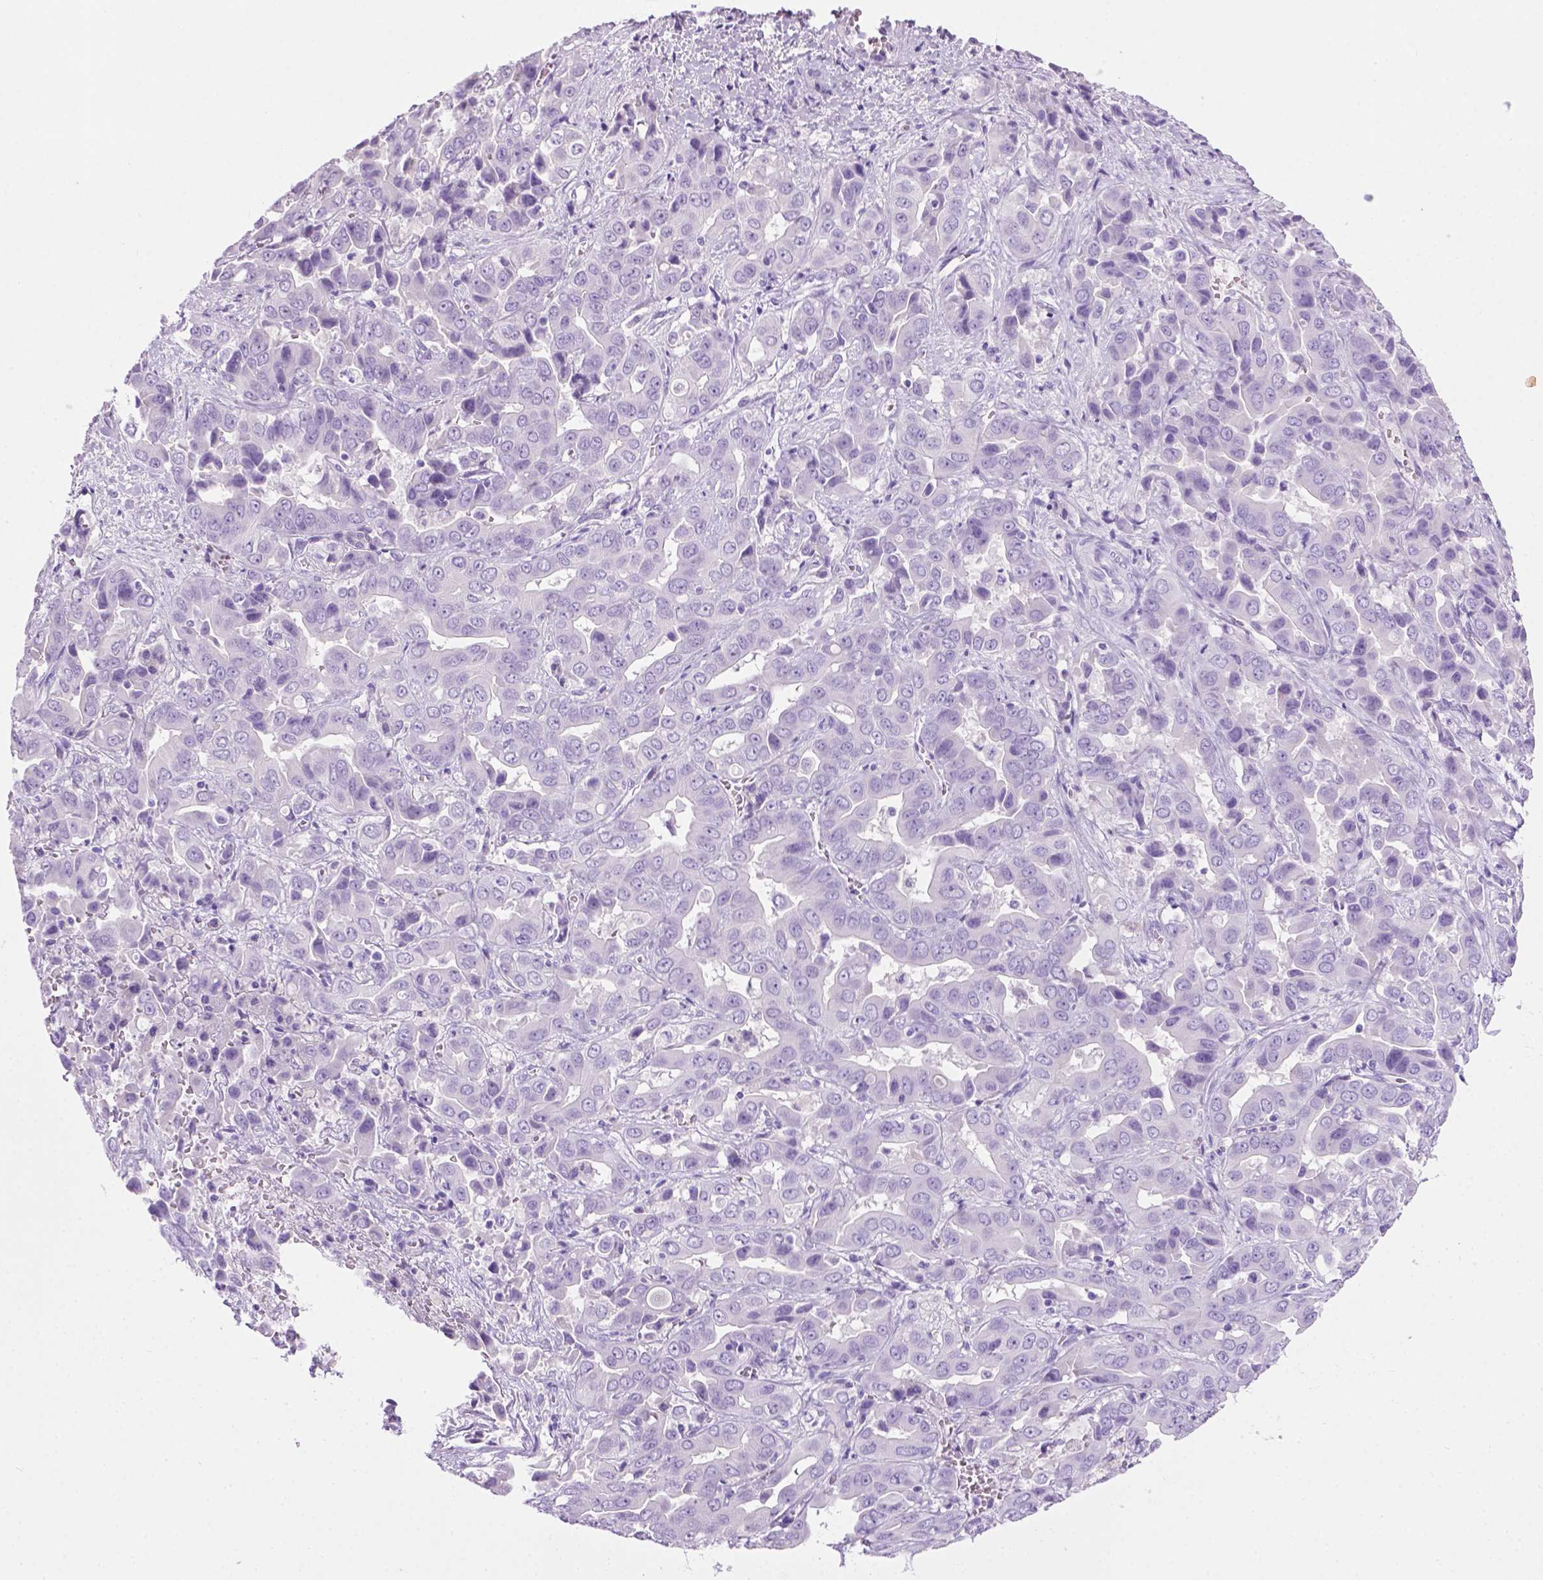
{"staining": {"intensity": "negative", "quantity": "none", "location": "none"}, "tissue": "liver cancer", "cell_type": "Tumor cells", "image_type": "cancer", "snomed": [{"axis": "morphology", "description": "Cholangiocarcinoma"}, {"axis": "topography", "description": "Liver"}], "caption": "Immunohistochemical staining of human liver cancer (cholangiocarcinoma) reveals no significant staining in tumor cells.", "gene": "LELP1", "patient": {"sex": "female", "age": 52}}